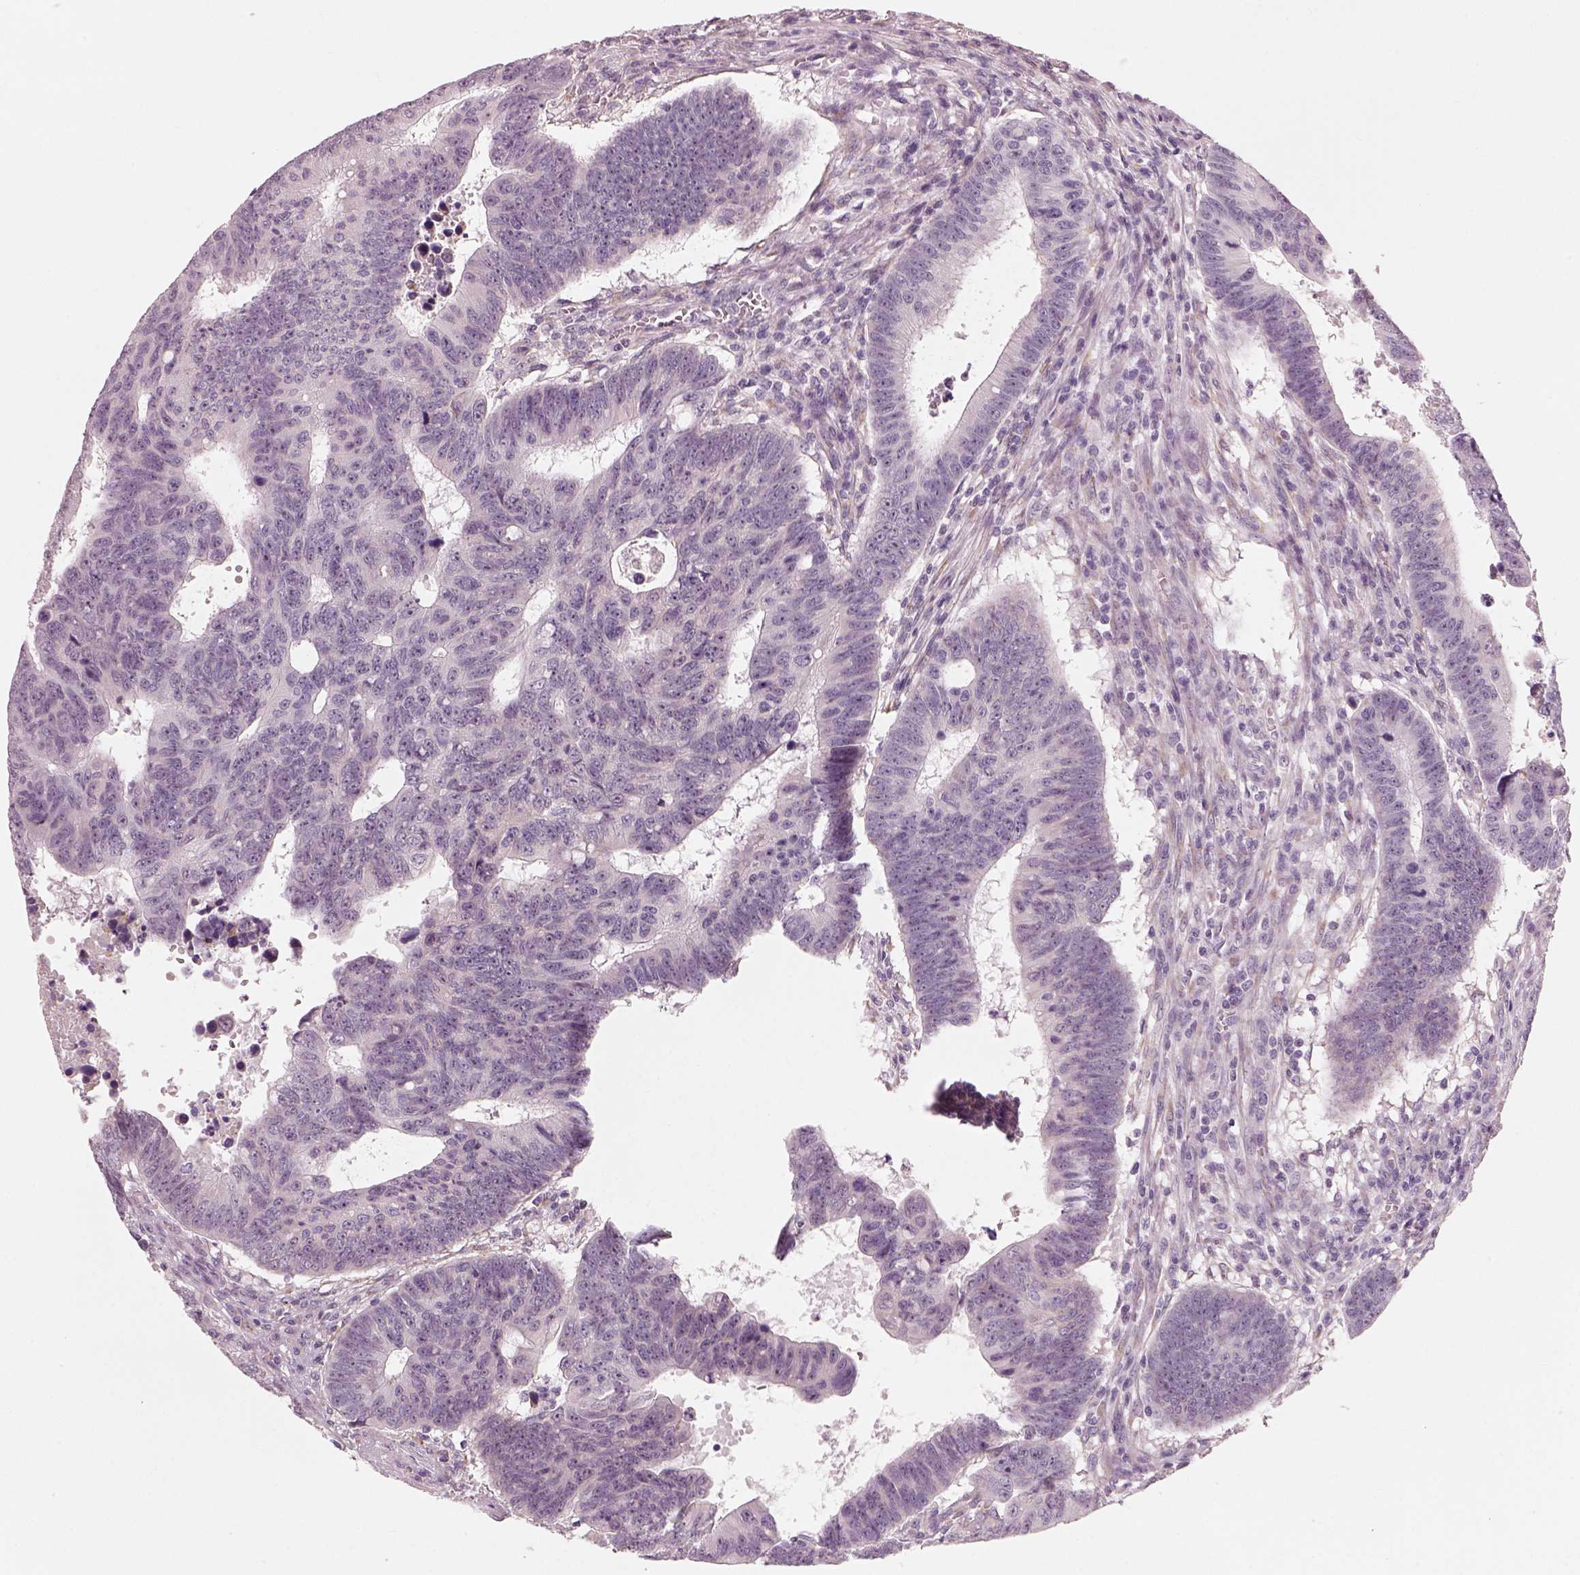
{"staining": {"intensity": "negative", "quantity": "none", "location": "none"}, "tissue": "colorectal cancer", "cell_type": "Tumor cells", "image_type": "cancer", "snomed": [{"axis": "morphology", "description": "Adenocarcinoma, NOS"}, {"axis": "topography", "description": "Rectum"}], "caption": "Immunohistochemistry (IHC) micrograph of neoplastic tissue: colorectal cancer (adenocarcinoma) stained with DAB (3,3'-diaminobenzidine) shows no significant protein staining in tumor cells. Brightfield microscopy of immunohistochemistry (IHC) stained with DAB (3,3'-diaminobenzidine) (brown) and hematoxylin (blue), captured at high magnification.", "gene": "CDS1", "patient": {"sex": "female", "age": 85}}